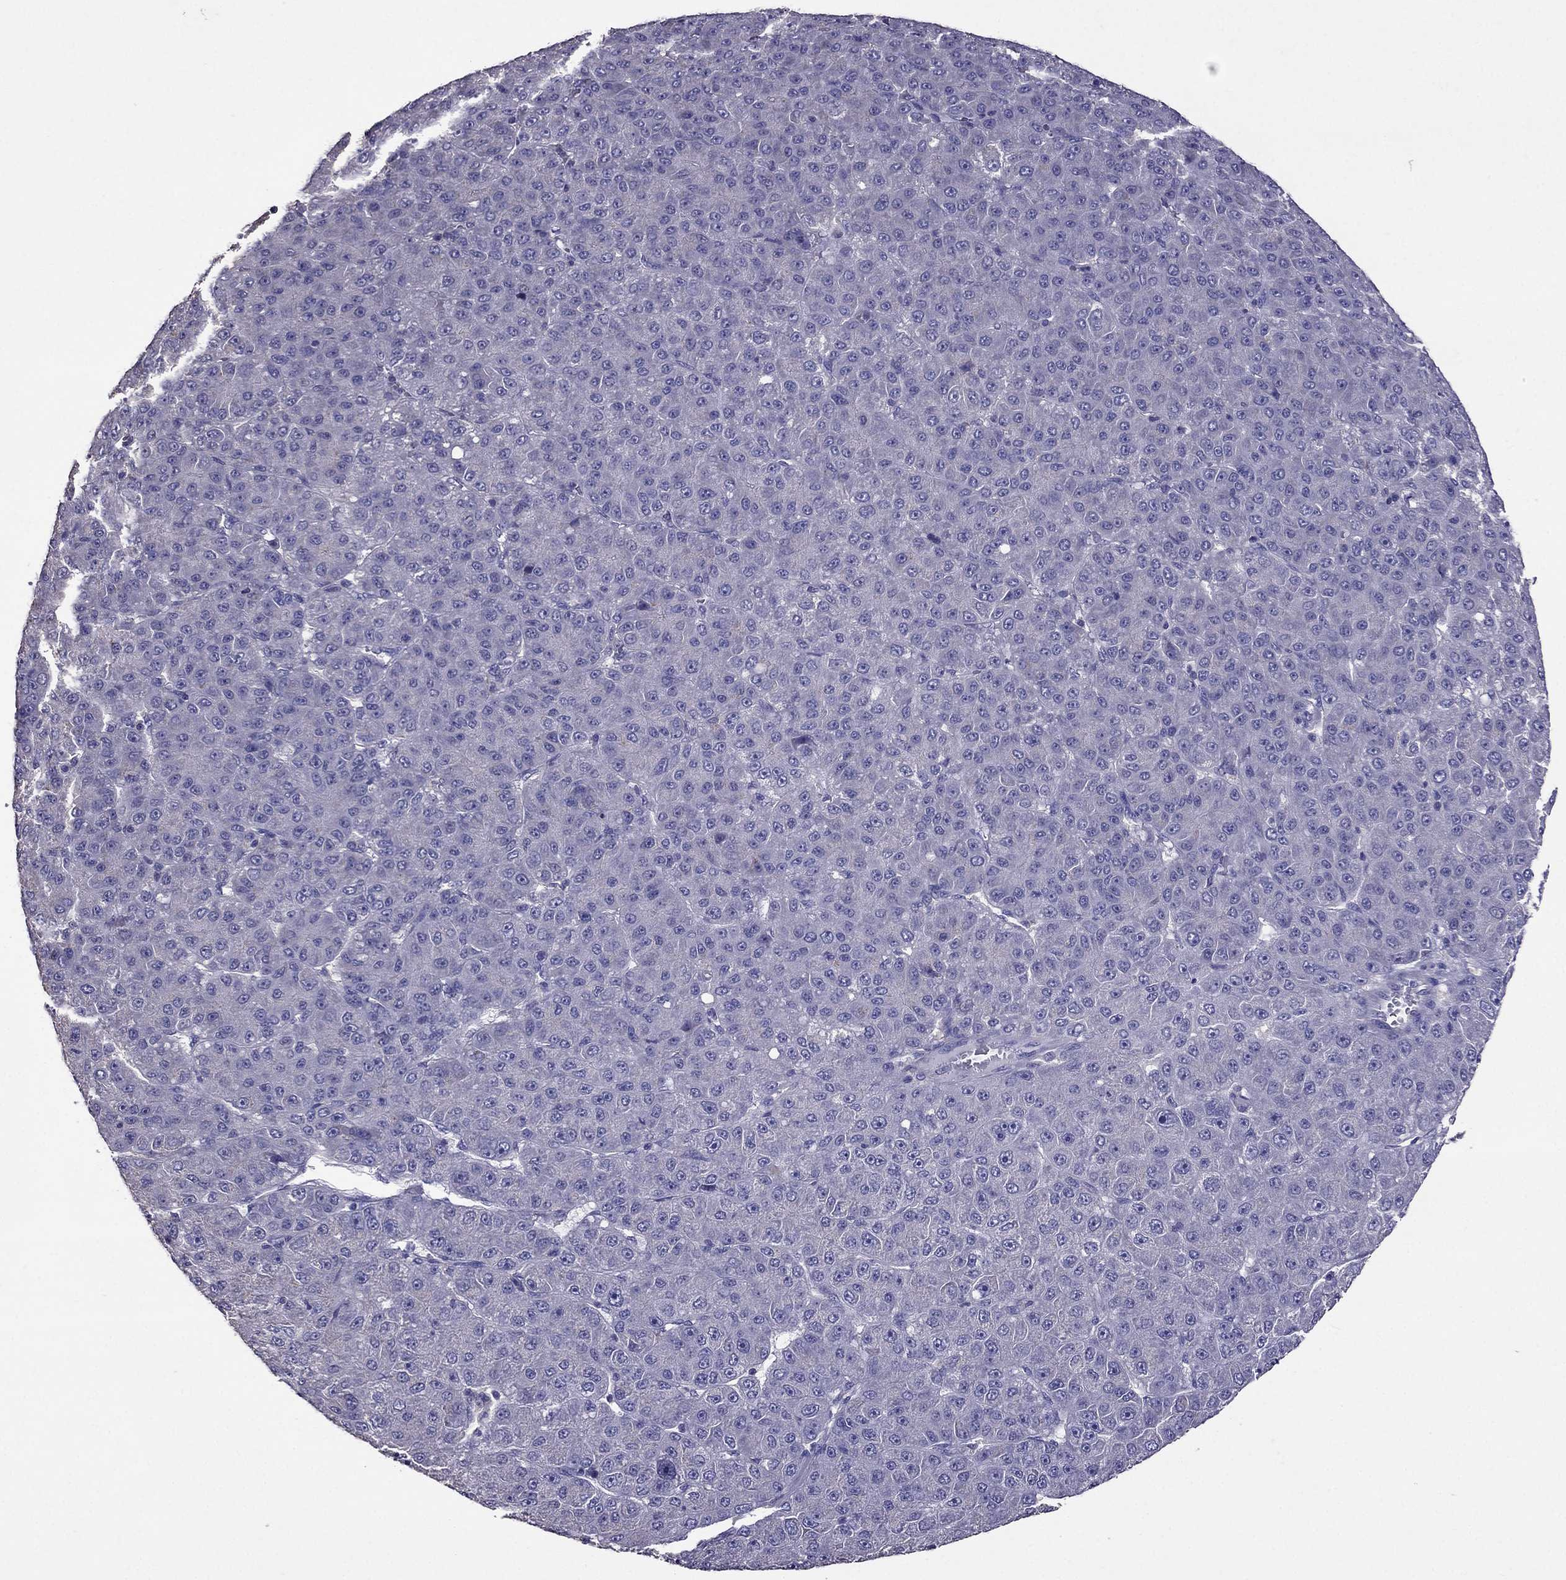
{"staining": {"intensity": "negative", "quantity": "none", "location": "none"}, "tissue": "liver cancer", "cell_type": "Tumor cells", "image_type": "cancer", "snomed": [{"axis": "morphology", "description": "Carcinoma, Hepatocellular, NOS"}, {"axis": "topography", "description": "Liver"}], "caption": "This is an immunohistochemistry micrograph of hepatocellular carcinoma (liver). There is no staining in tumor cells.", "gene": "NKX3-1", "patient": {"sex": "male", "age": 67}}